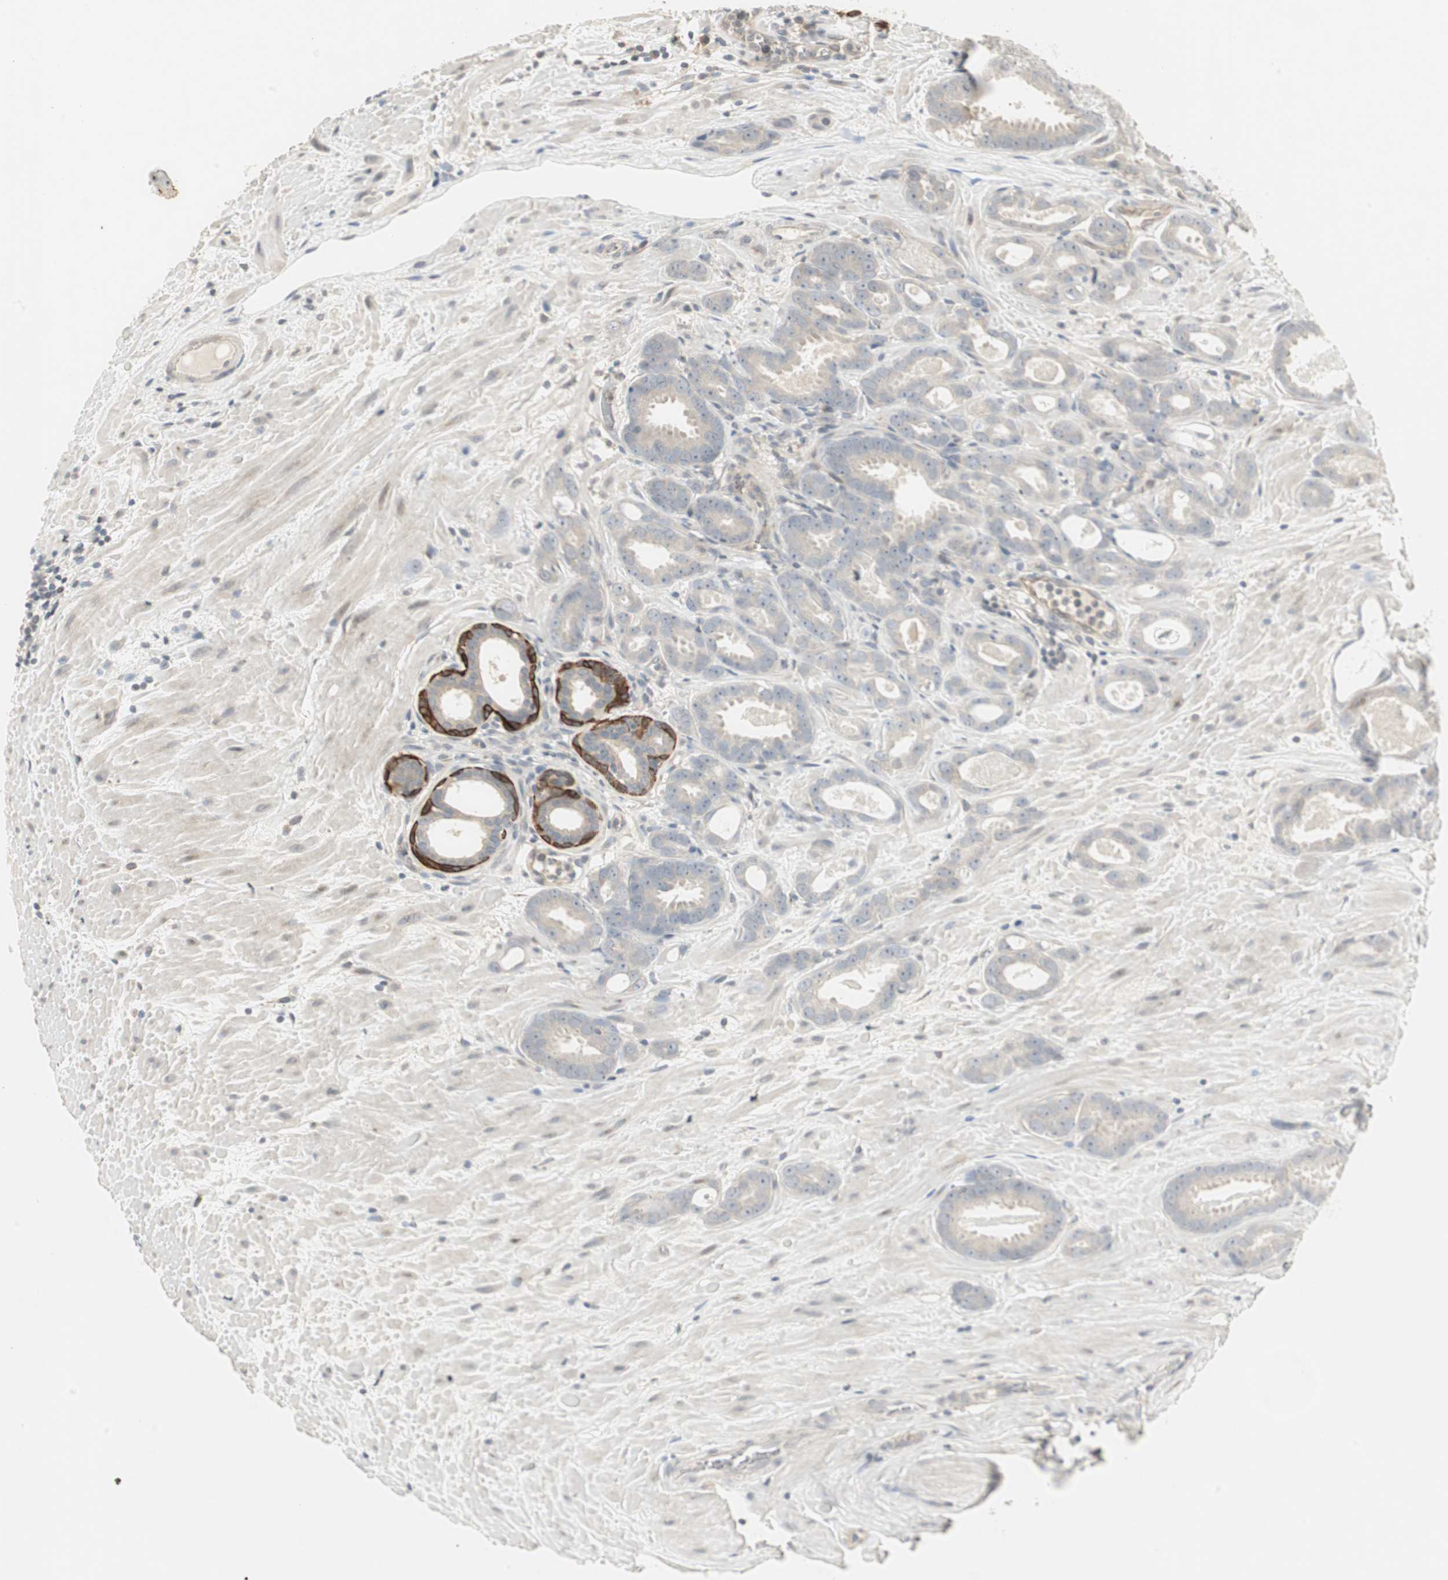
{"staining": {"intensity": "negative", "quantity": "none", "location": "none"}, "tissue": "prostate cancer", "cell_type": "Tumor cells", "image_type": "cancer", "snomed": [{"axis": "morphology", "description": "Adenocarcinoma, Low grade"}, {"axis": "topography", "description": "Prostate"}], "caption": "IHC micrograph of adenocarcinoma (low-grade) (prostate) stained for a protein (brown), which displays no expression in tumor cells. (Stains: DAB immunohistochemistry (IHC) with hematoxylin counter stain, Microscopy: brightfield microscopy at high magnification).", "gene": "ZFP36", "patient": {"sex": "male", "age": 57}}